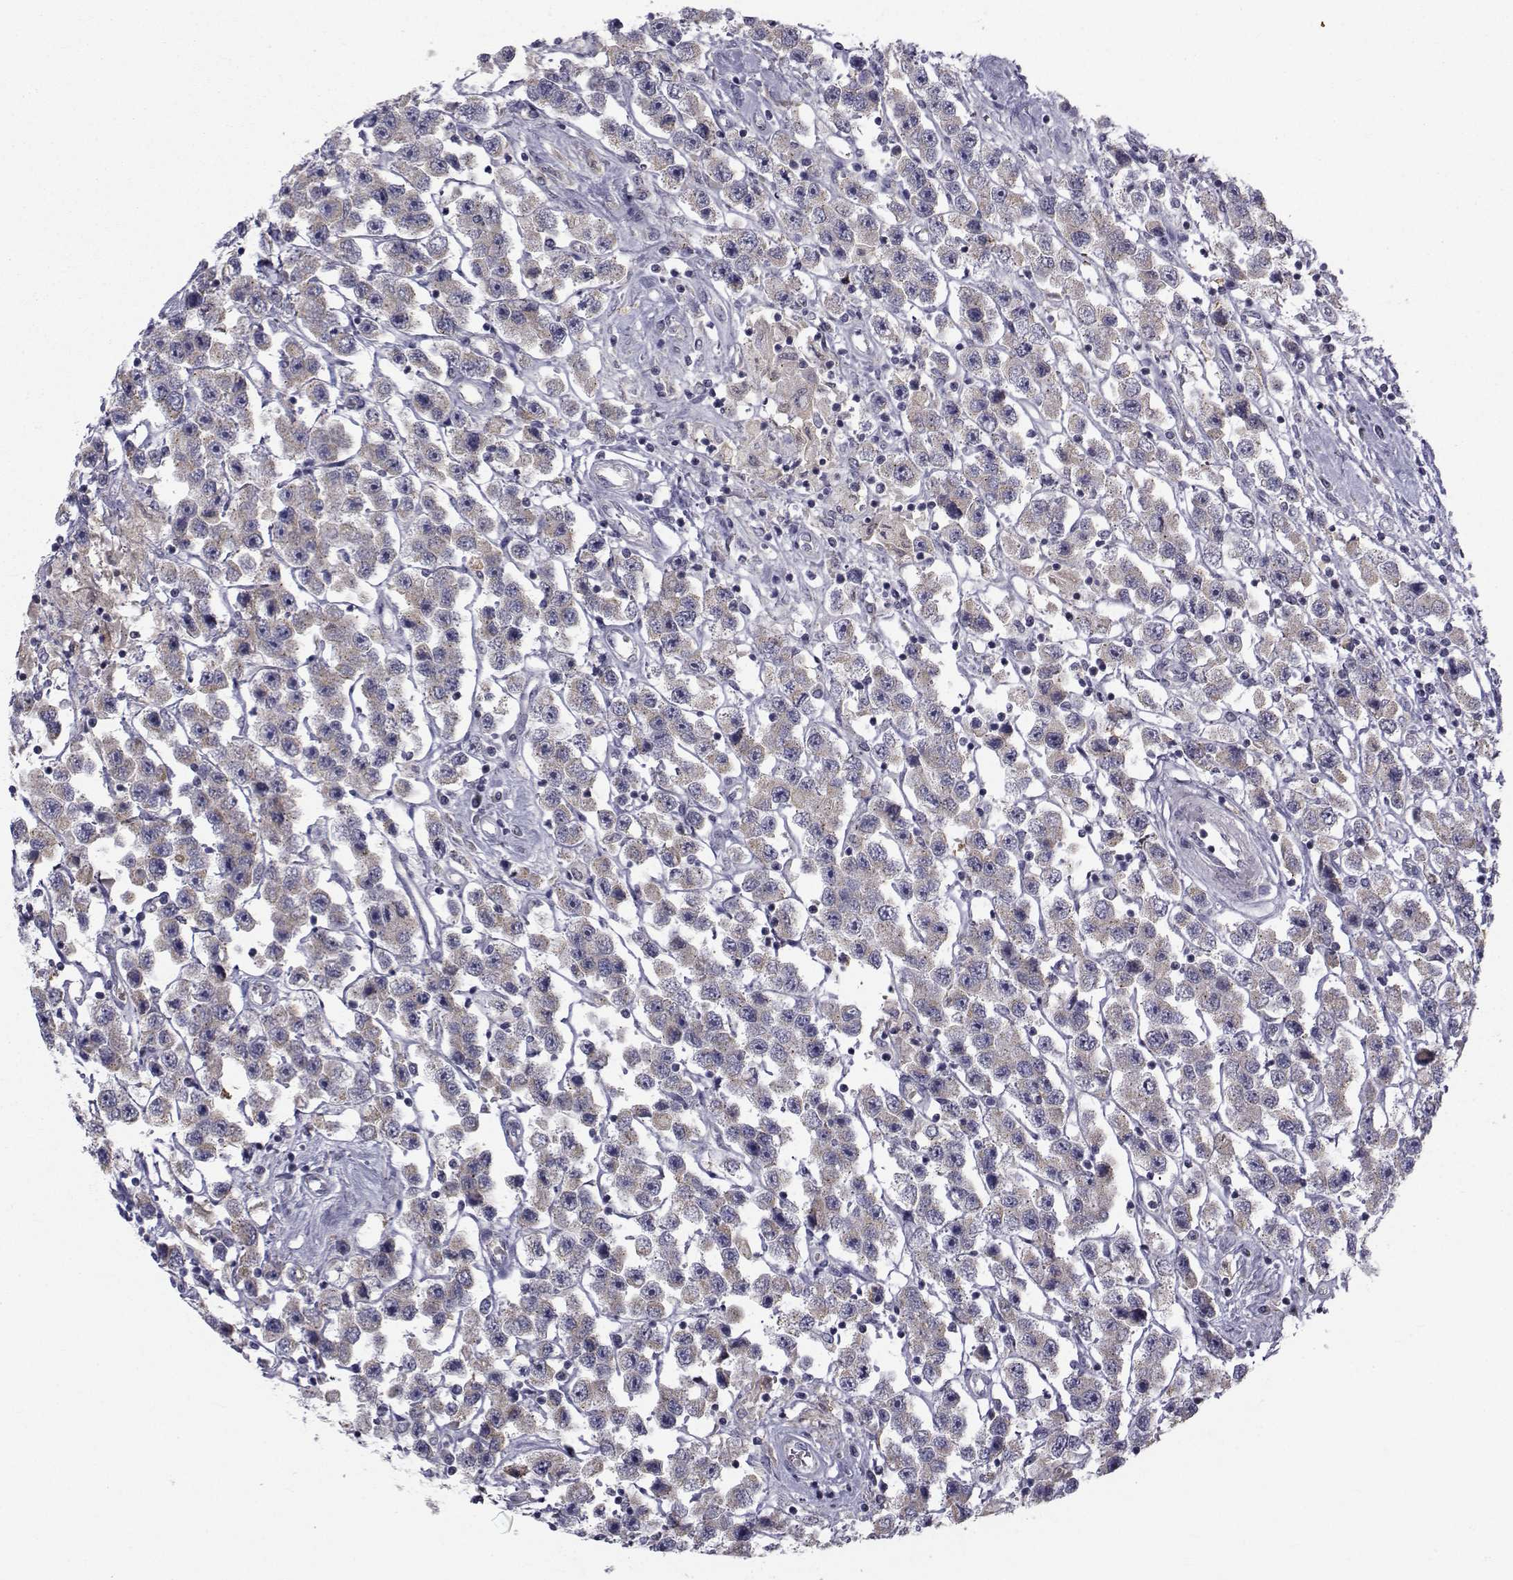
{"staining": {"intensity": "weak", "quantity": "25%-75%", "location": "cytoplasmic/membranous"}, "tissue": "testis cancer", "cell_type": "Tumor cells", "image_type": "cancer", "snomed": [{"axis": "morphology", "description": "Seminoma, NOS"}, {"axis": "topography", "description": "Testis"}], "caption": "Immunohistochemistry image of human testis cancer stained for a protein (brown), which demonstrates low levels of weak cytoplasmic/membranous positivity in approximately 25%-75% of tumor cells.", "gene": "ANGPT1", "patient": {"sex": "male", "age": 45}}